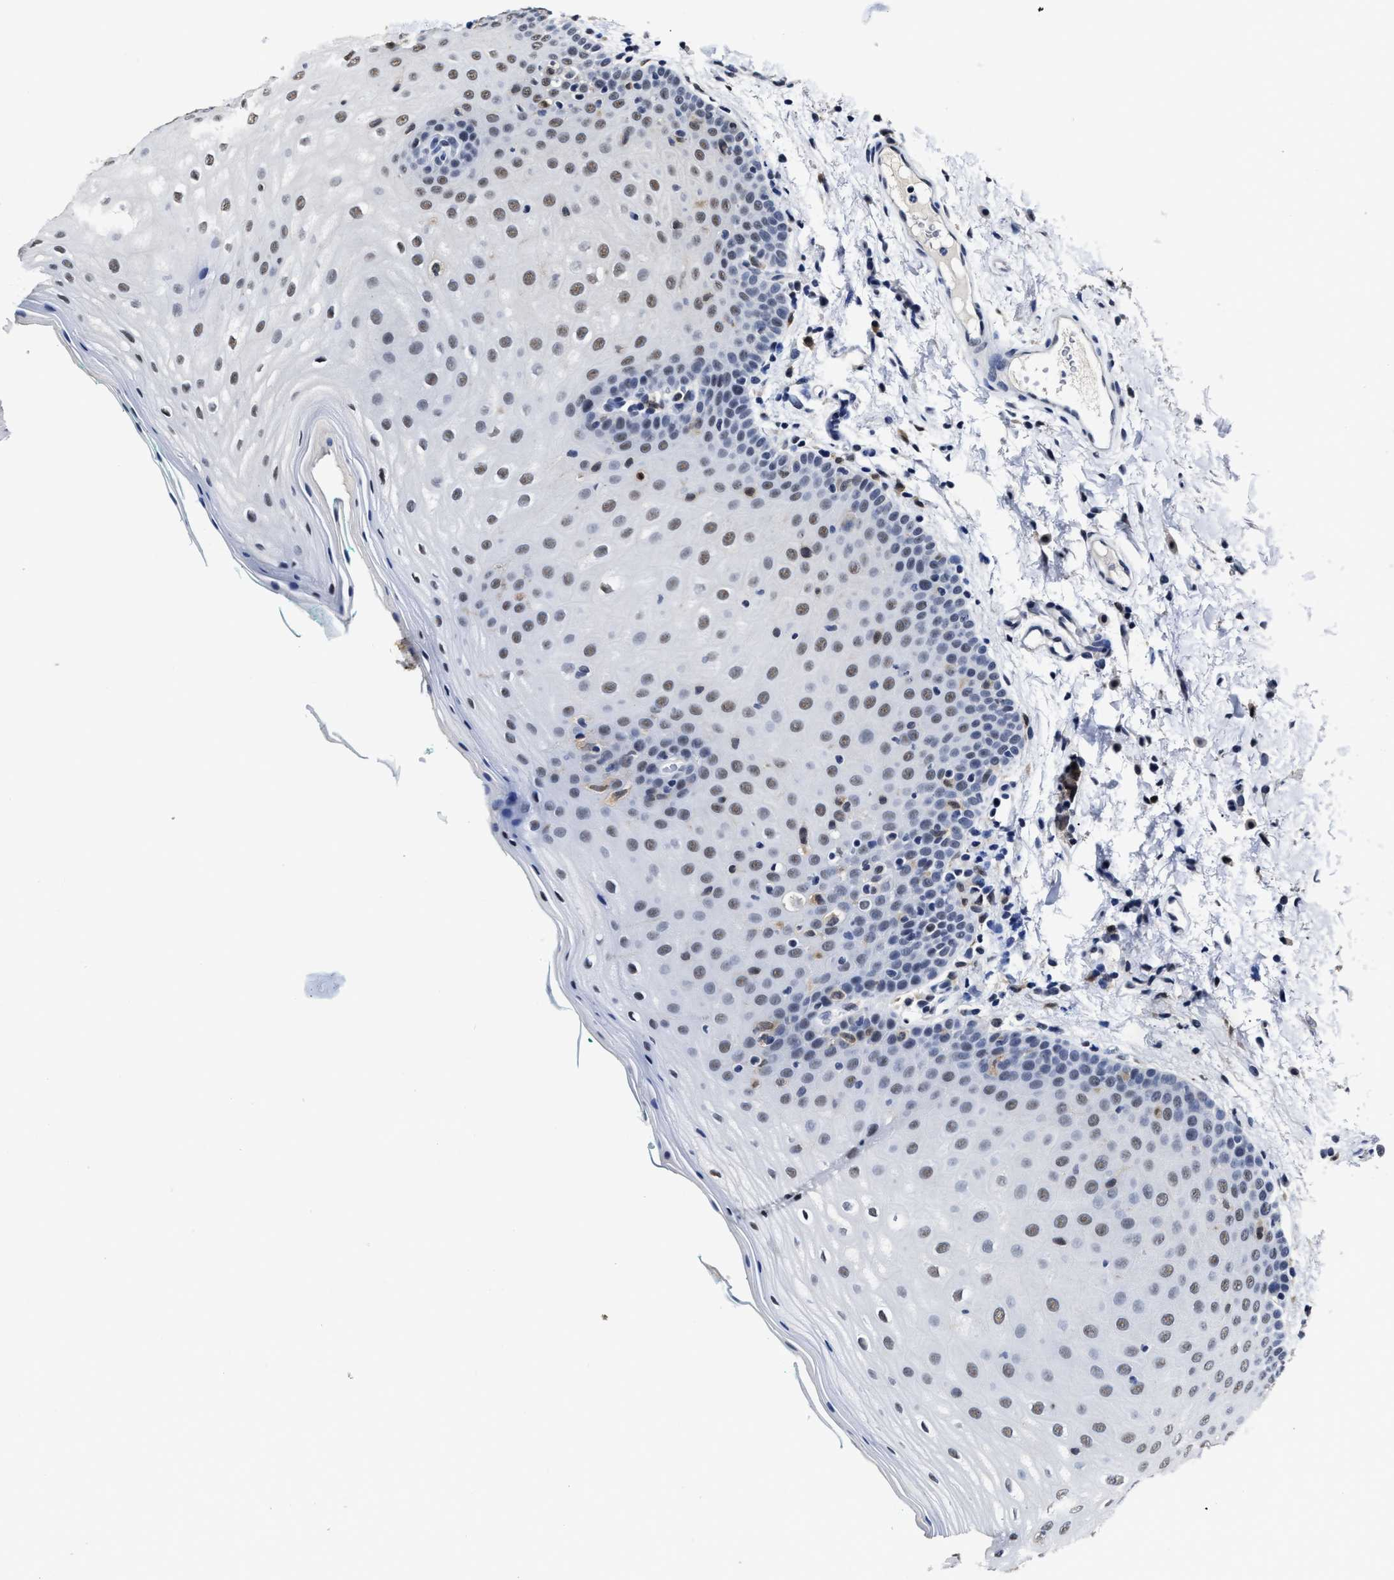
{"staining": {"intensity": "weak", "quantity": "25%-75%", "location": "nuclear"}, "tissue": "oral mucosa", "cell_type": "Squamous epithelial cells", "image_type": "normal", "snomed": [{"axis": "morphology", "description": "Normal tissue, NOS"}, {"axis": "topography", "description": "Skin"}, {"axis": "topography", "description": "Oral tissue"}], "caption": "Immunohistochemical staining of benign human oral mucosa shows 25%-75% levels of weak nuclear protein positivity in approximately 25%-75% of squamous epithelial cells.", "gene": "PRPF4B", "patient": {"sex": "male", "age": 84}}